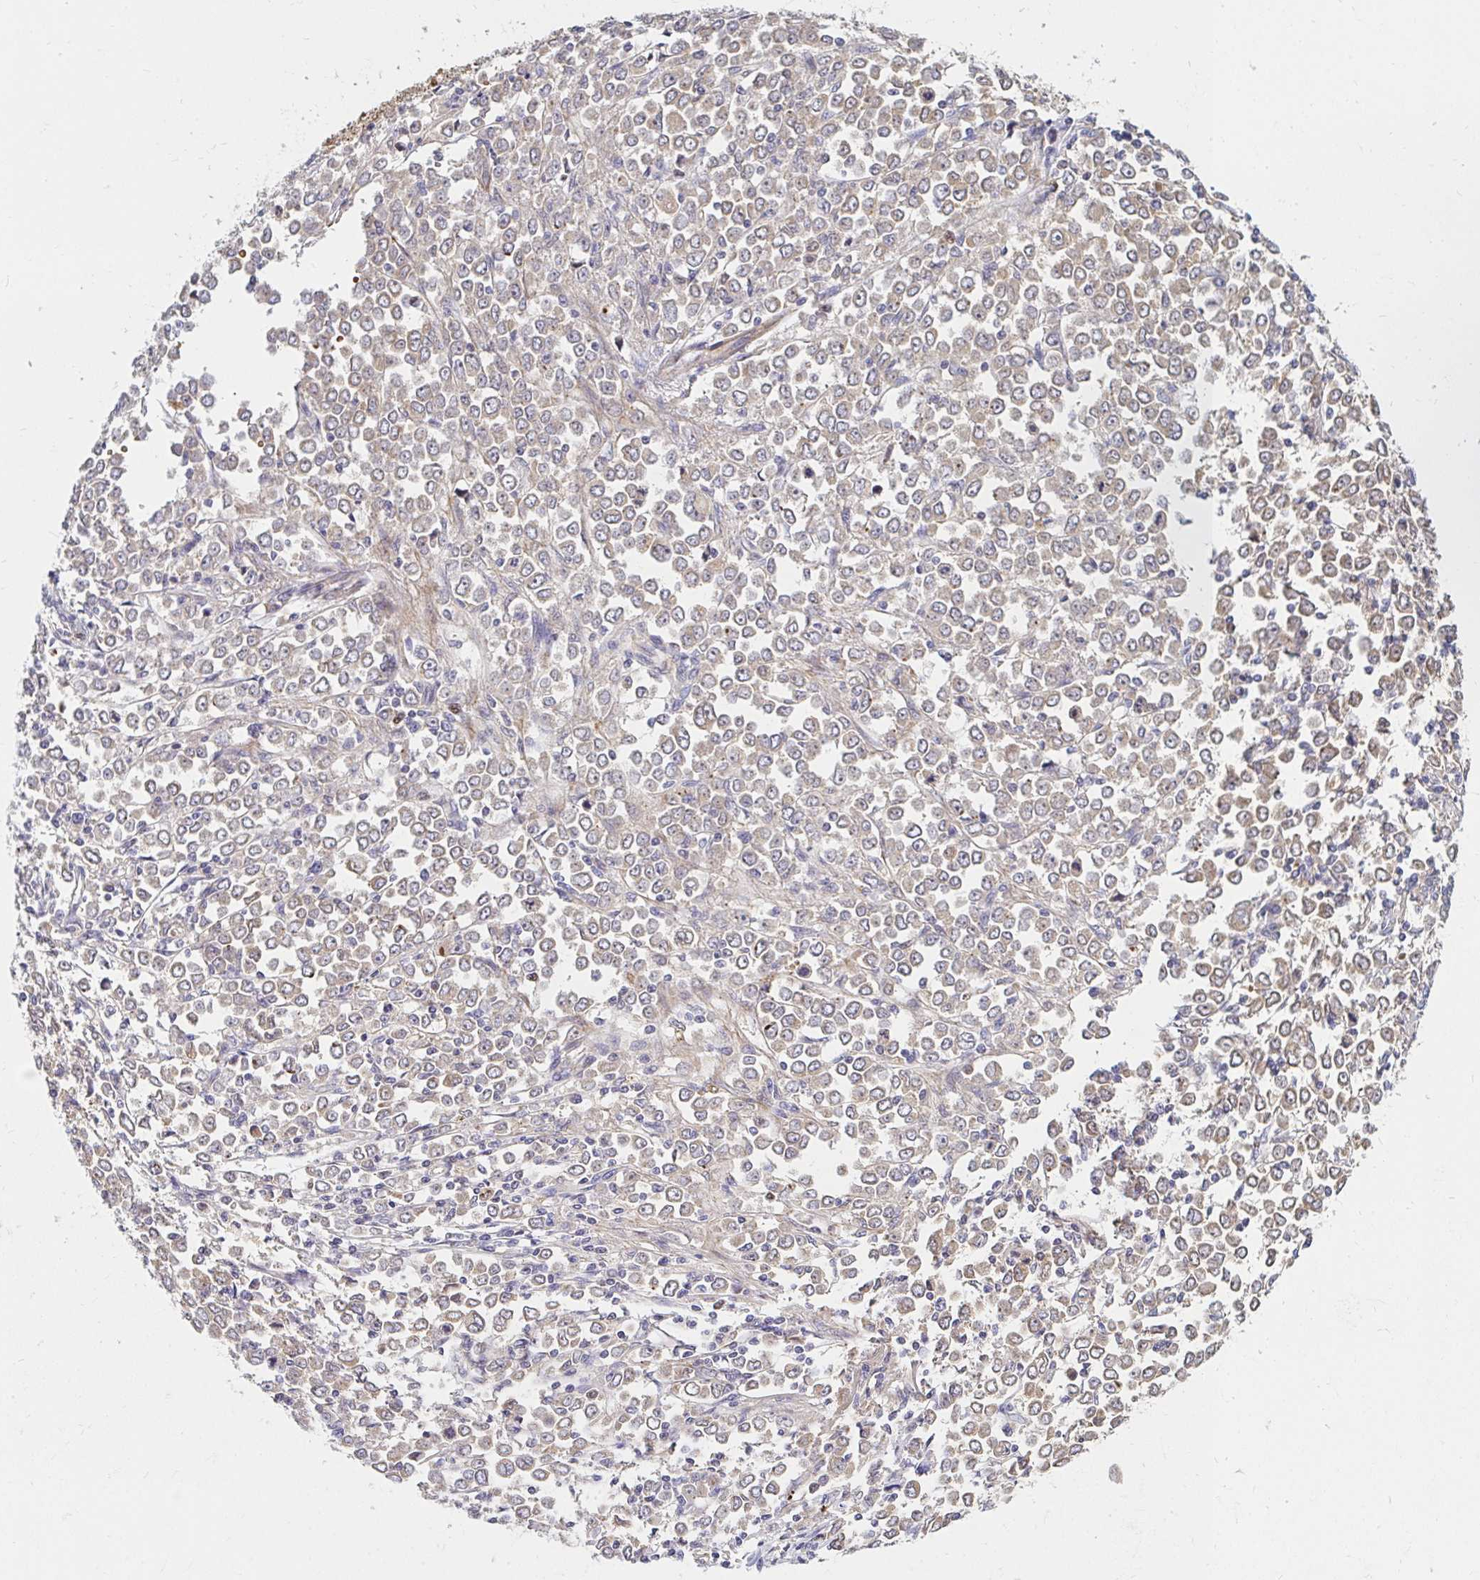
{"staining": {"intensity": "weak", "quantity": ">75%", "location": "cytoplasmic/membranous"}, "tissue": "stomach cancer", "cell_type": "Tumor cells", "image_type": "cancer", "snomed": [{"axis": "morphology", "description": "Adenocarcinoma, NOS"}, {"axis": "topography", "description": "Stomach, upper"}], "caption": "Immunohistochemical staining of stomach cancer (adenocarcinoma) displays low levels of weak cytoplasmic/membranous positivity in approximately >75% of tumor cells. Nuclei are stained in blue.", "gene": "ARHGEF37", "patient": {"sex": "male", "age": 70}}